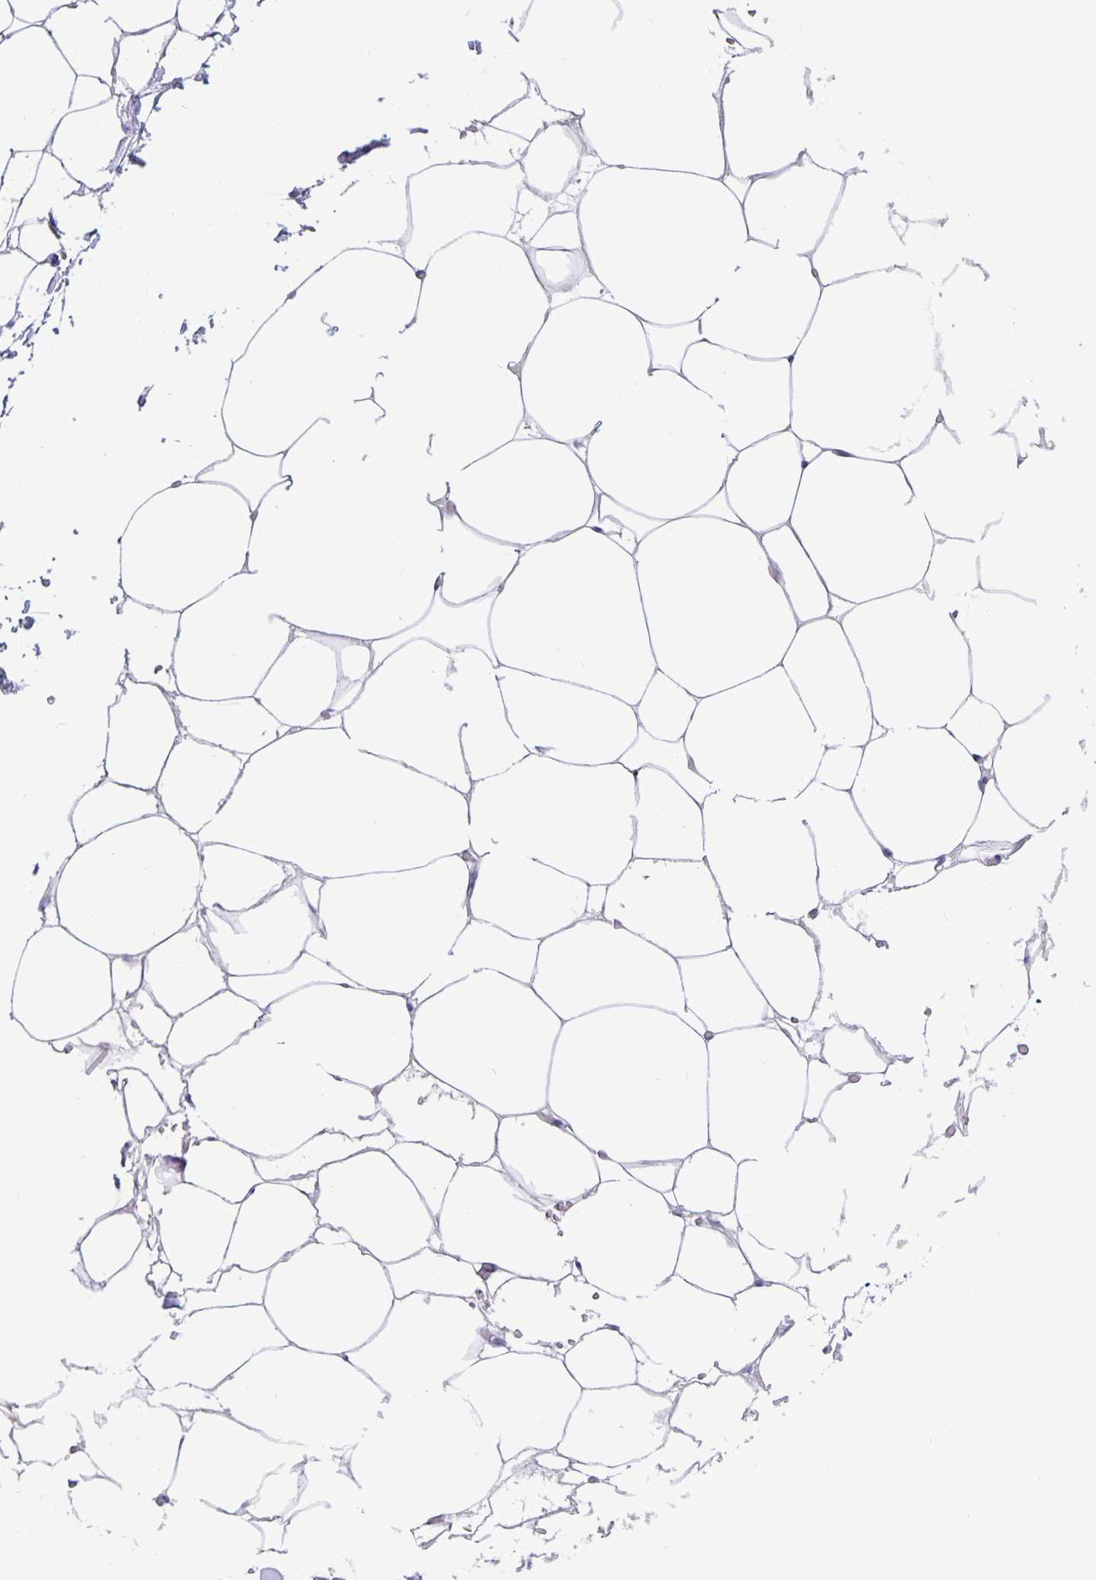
{"staining": {"intensity": "negative", "quantity": "none", "location": "none"}, "tissue": "adipose tissue", "cell_type": "Adipocytes", "image_type": "normal", "snomed": [{"axis": "morphology", "description": "Normal tissue, NOS"}, {"axis": "topography", "description": "Adipose tissue"}, {"axis": "topography", "description": "Vascular tissue"}, {"axis": "topography", "description": "Rectum"}, {"axis": "topography", "description": "Peripheral nerve tissue"}], "caption": "Immunohistochemistry photomicrograph of benign adipose tissue: human adipose tissue stained with DAB (3,3'-diaminobenzidine) demonstrates no significant protein staining in adipocytes.", "gene": "ERMN", "patient": {"sex": "female", "age": 69}}